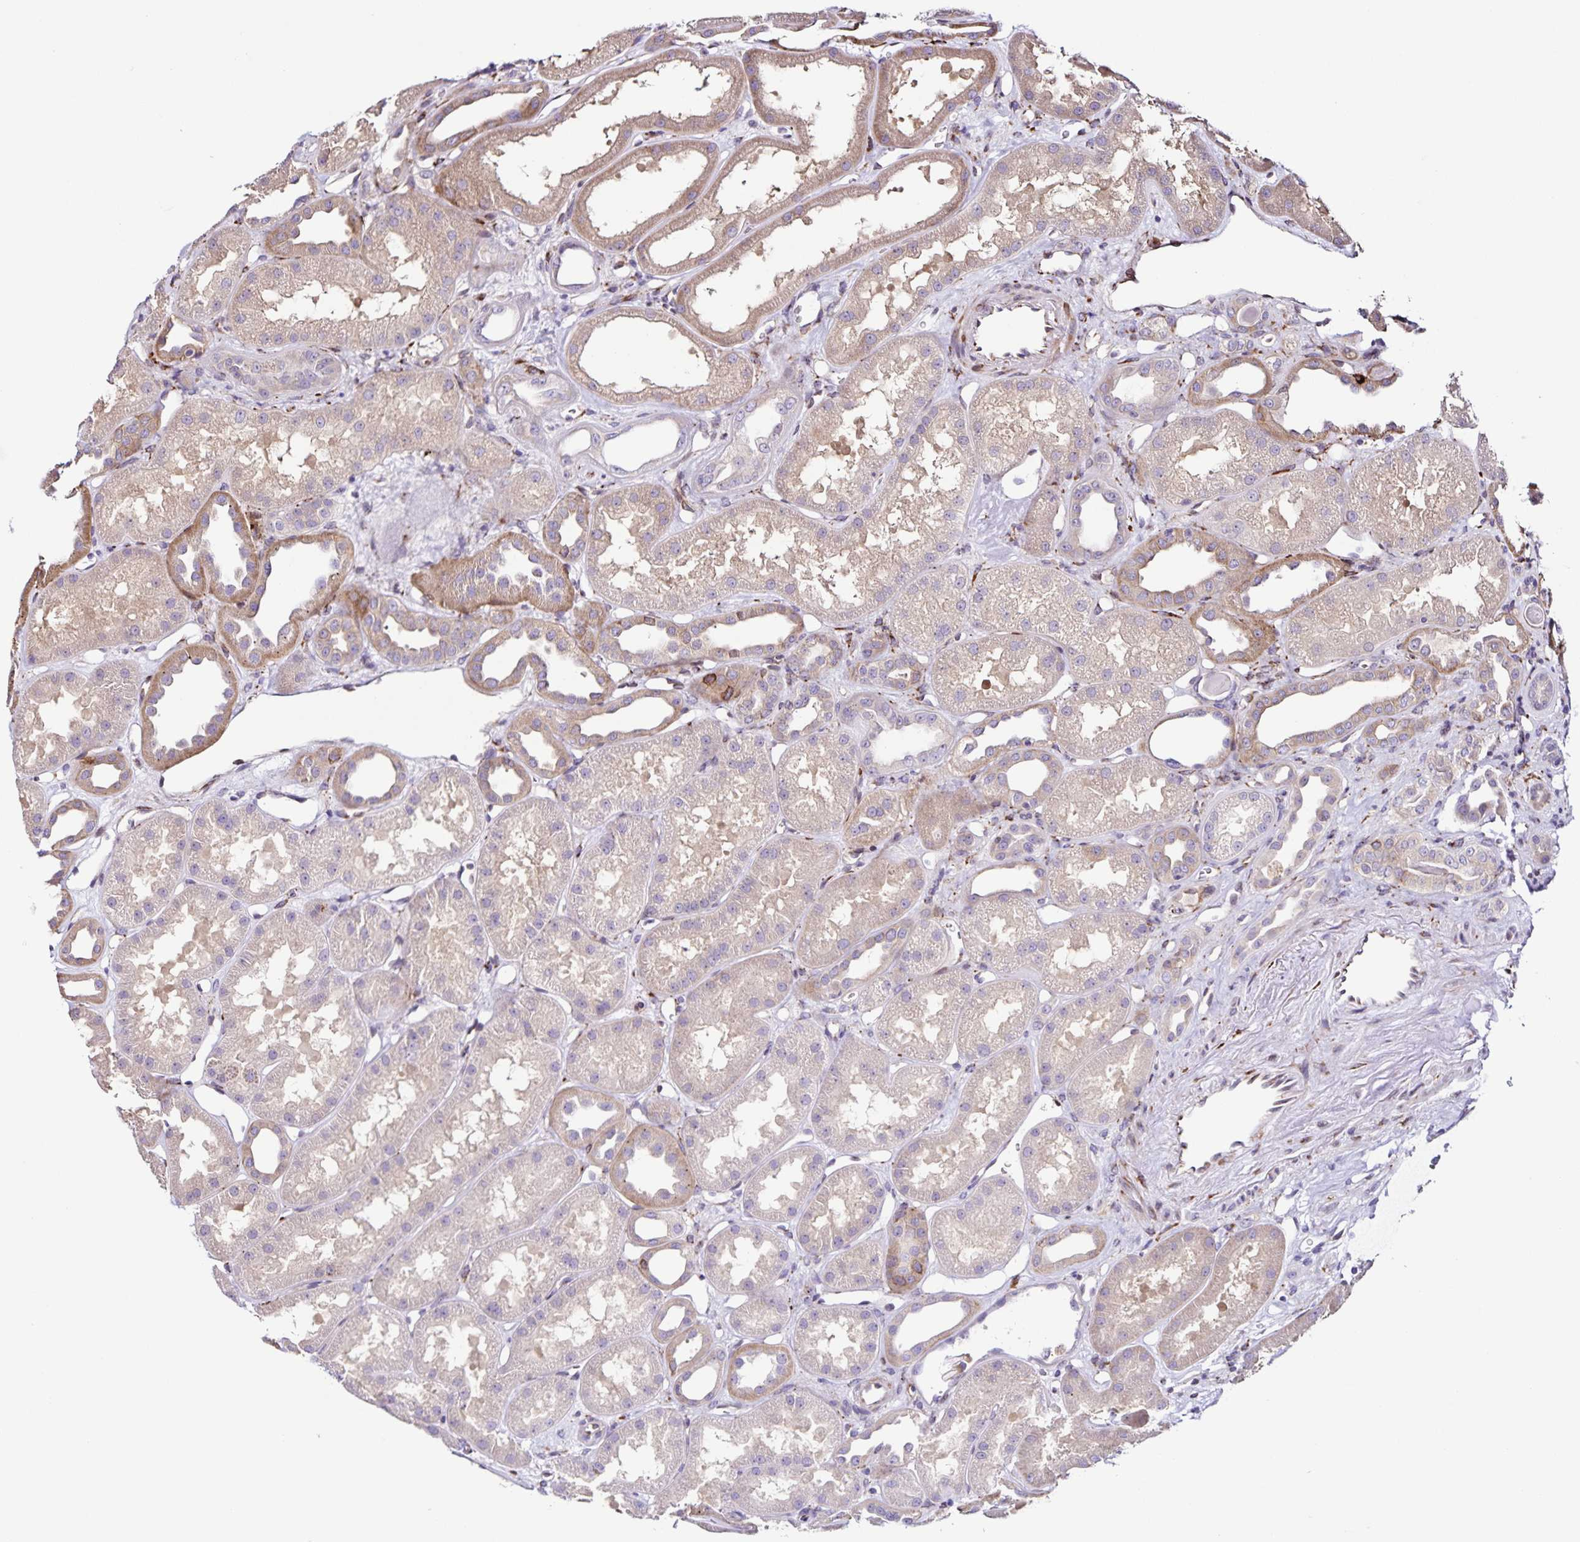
{"staining": {"intensity": "moderate", "quantity": "25%-75%", "location": "cytoplasmic/membranous"}, "tissue": "kidney", "cell_type": "Cells in glomeruli", "image_type": "normal", "snomed": [{"axis": "morphology", "description": "Normal tissue, NOS"}, {"axis": "topography", "description": "Kidney"}], "caption": "Protein staining by IHC demonstrates moderate cytoplasmic/membranous expression in approximately 25%-75% of cells in glomeruli in unremarkable kidney. (DAB IHC, brown staining for protein, blue staining for nuclei).", "gene": "OSBPL5", "patient": {"sex": "male", "age": 61}}